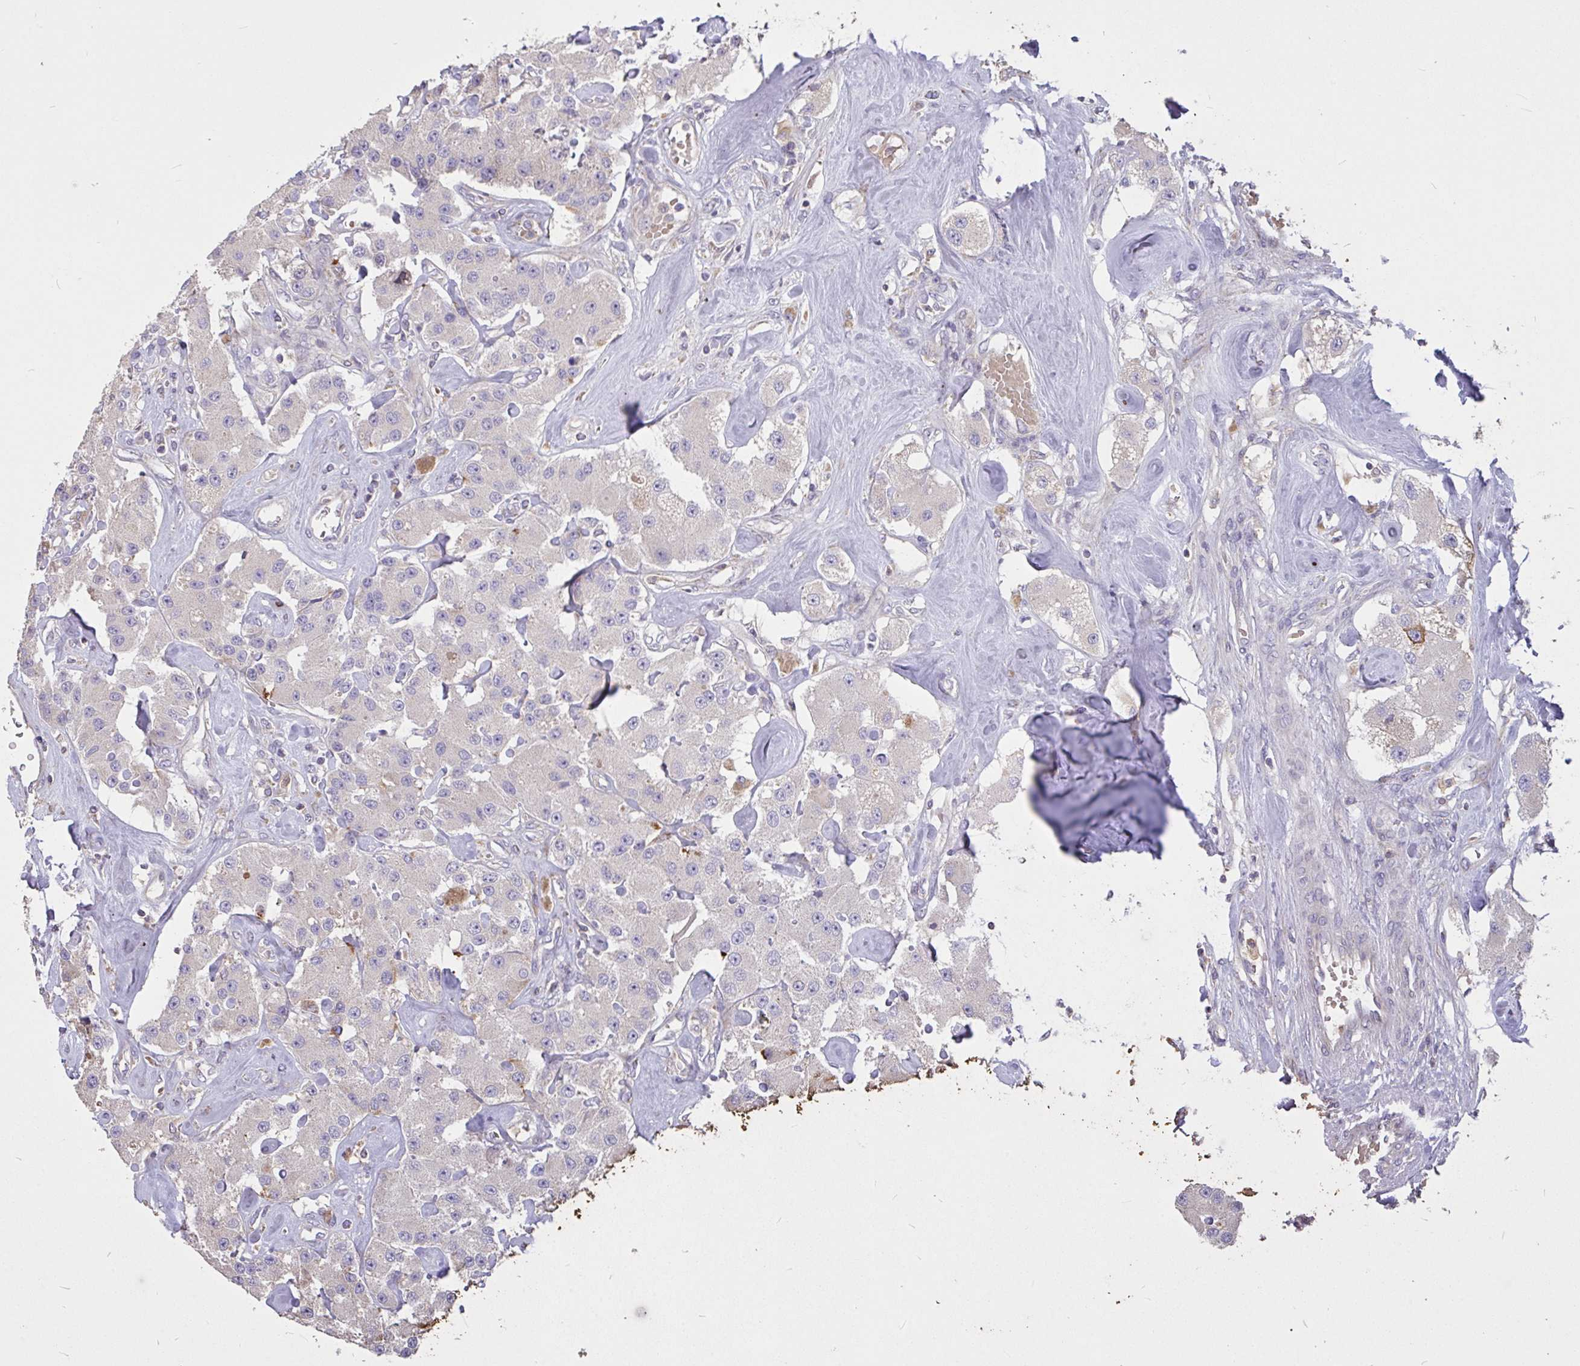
{"staining": {"intensity": "negative", "quantity": "none", "location": "none"}, "tissue": "carcinoid", "cell_type": "Tumor cells", "image_type": "cancer", "snomed": [{"axis": "morphology", "description": "Carcinoid, malignant, NOS"}, {"axis": "topography", "description": "Pancreas"}], "caption": "A photomicrograph of malignant carcinoid stained for a protein demonstrates no brown staining in tumor cells.", "gene": "FCER1A", "patient": {"sex": "male", "age": 41}}